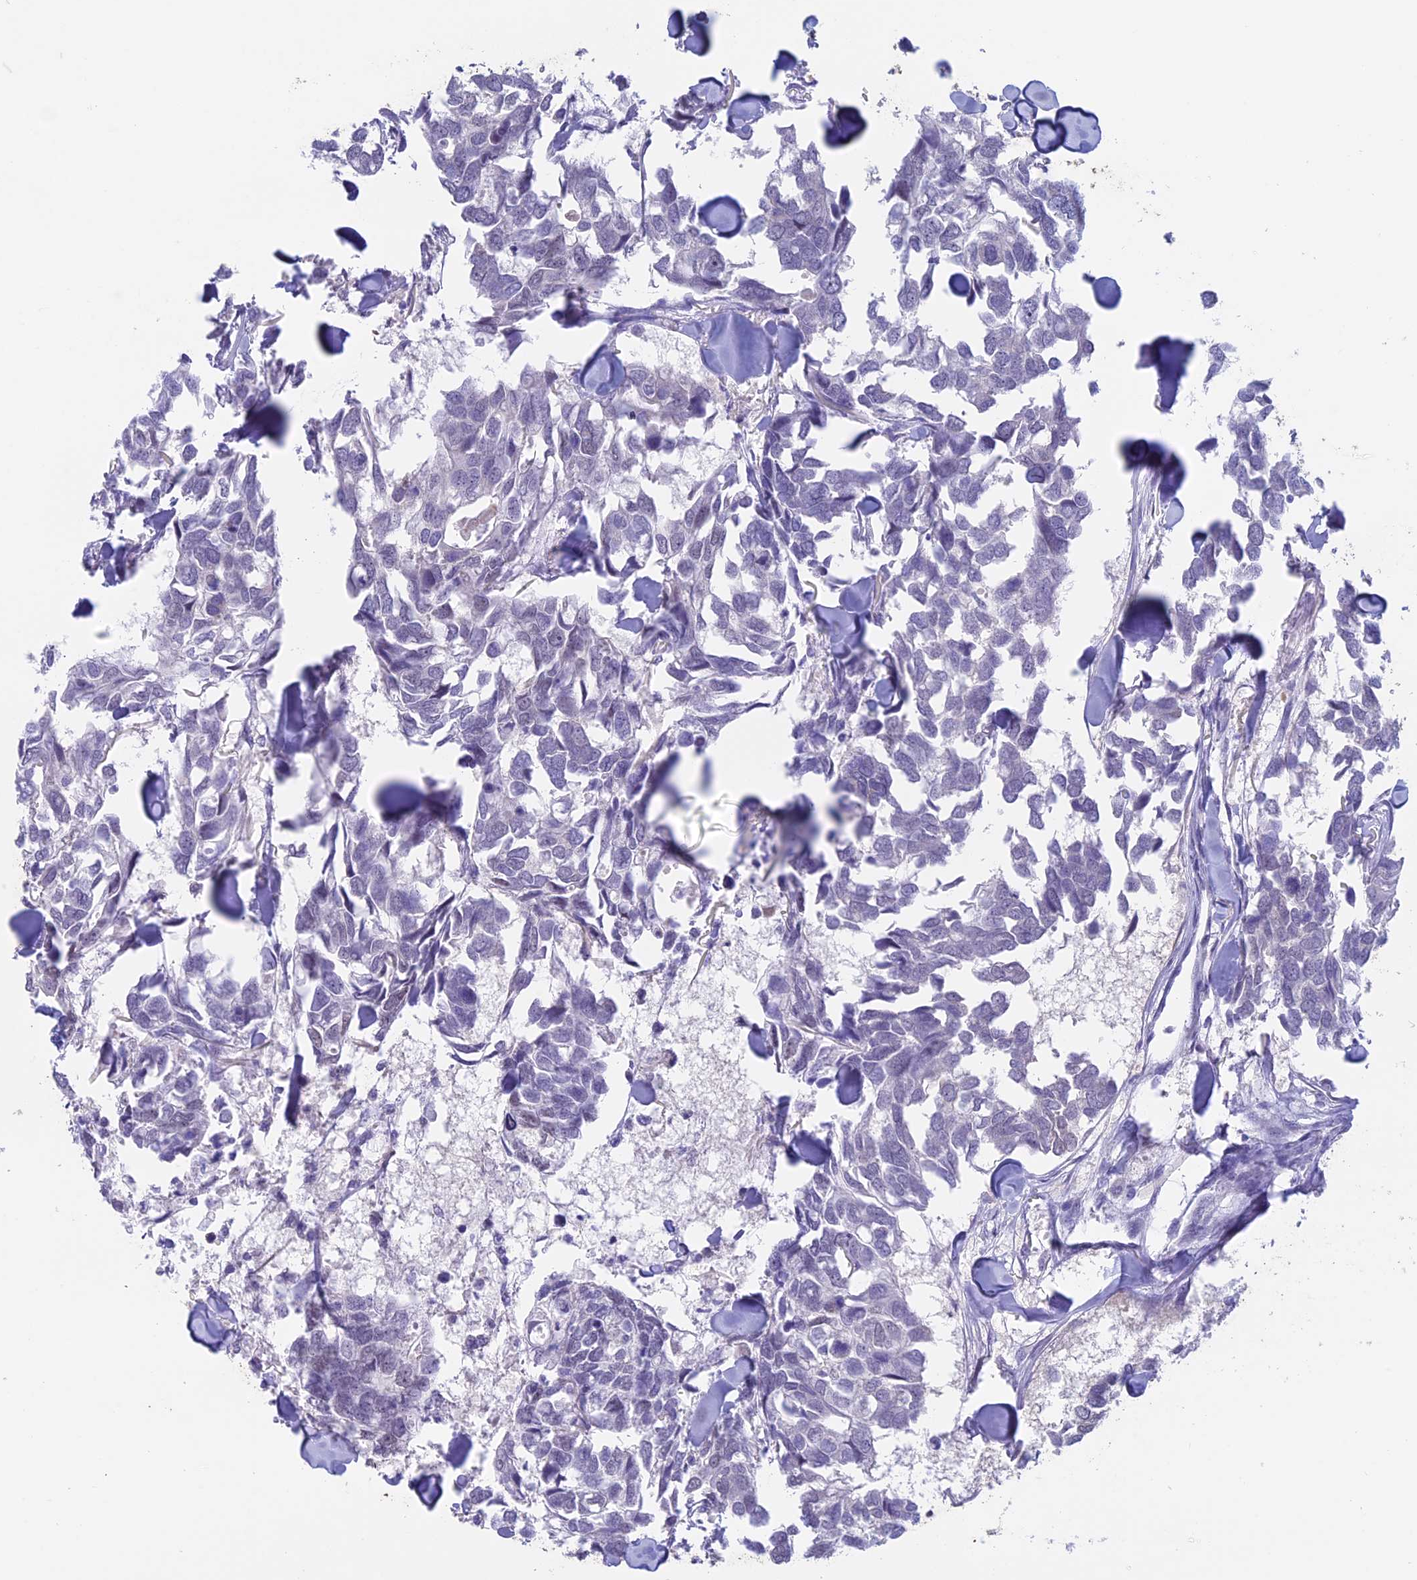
{"staining": {"intensity": "negative", "quantity": "none", "location": "none"}, "tissue": "breast cancer", "cell_type": "Tumor cells", "image_type": "cancer", "snomed": [{"axis": "morphology", "description": "Duct carcinoma"}, {"axis": "topography", "description": "Breast"}], "caption": "Immunohistochemistry of human infiltrating ductal carcinoma (breast) reveals no expression in tumor cells. (DAB immunohistochemistry (IHC) with hematoxylin counter stain).", "gene": "LHFPL2", "patient": {"sex": "female", "age": 83}}